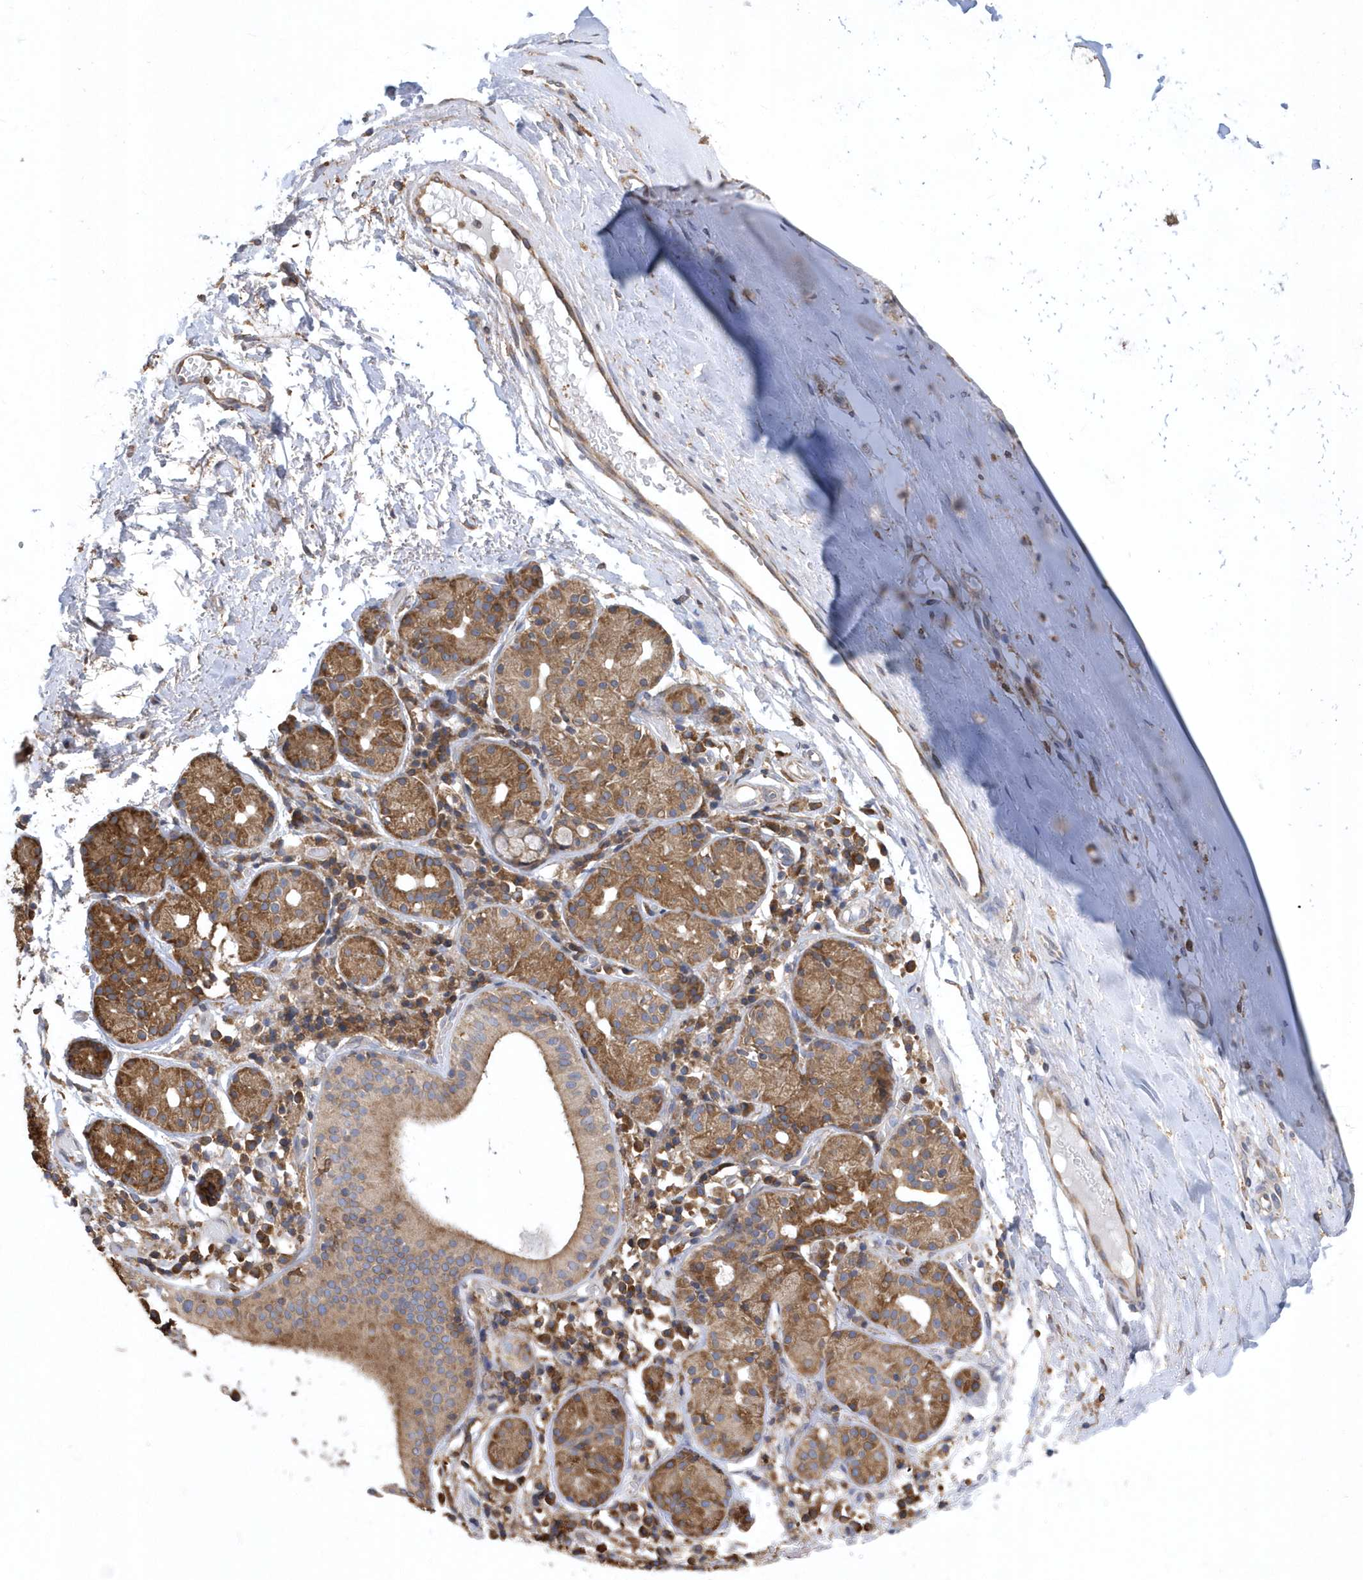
{"staining": {"intensity": "negative", "quantity": "none", "location": "none"}, "tissue": "adipose tissue", "cell_type": "Adipocytes", "image_type": "normal", "snomed": [{"axis": "morphology", "description": "Normal tissue, NOS"}, {"axis": "morphology", "description": "Basal cell carcinoma"}, {"axis": "topography", "description": "Cartilage tissue"}, {"axis": "topography", "description": "Nasopharynx"}, {"axis": "topography", "description": "Oral tissue"}], "caption": "DAB immunohistochemical staining of benign adipose tissue reveals no significant positivity in adipocytes.", "gene": "VAMP7", "patient": {"sex": "female", "age": 77}}